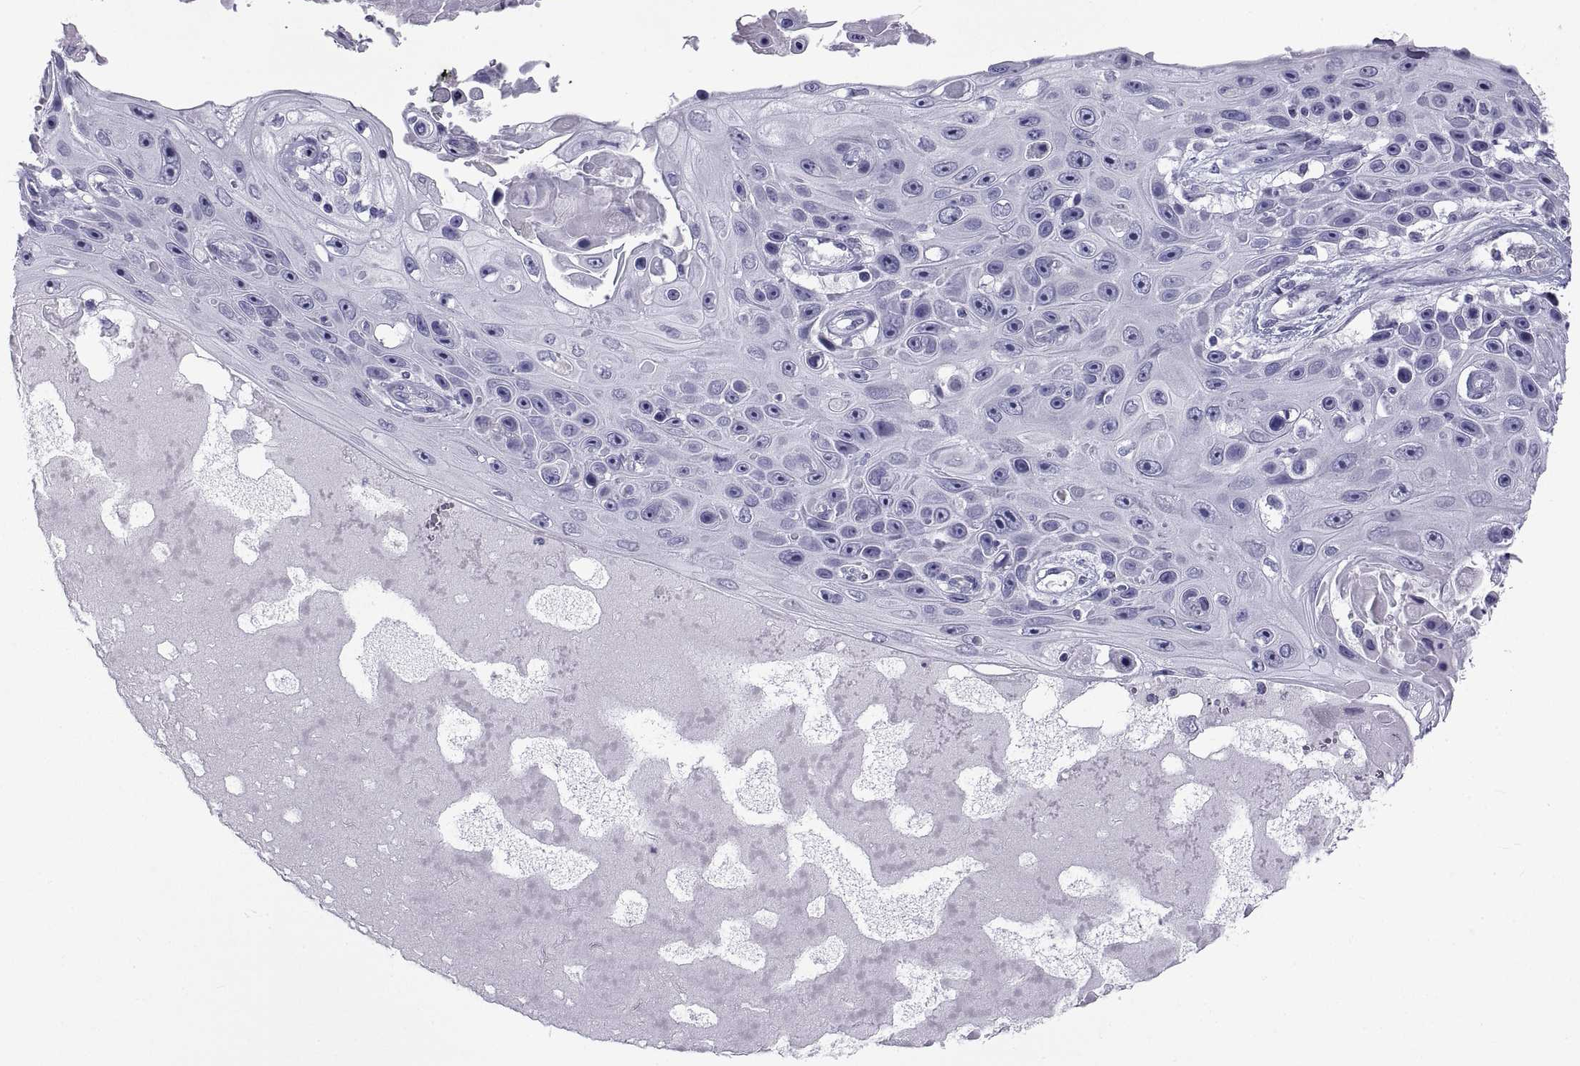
{"staining": {"intensity": "negative", "quantity": "none", "location": "none"}, "tissue": "skin cancer", "cell_type": "Tumor cells", "image_type": "cancer", "snomed": [{"axis": "morphology", "description": "Squamous cell carcinoma, NOS"}, {"axis": "topography", "description": "Skin"}], "caption": "The immunohistochemistry image has no significant positivity in tumor cells of skin cancer tissue.", "gene": "NPTX2", "patient": {"sex": "male", "age": 82}}